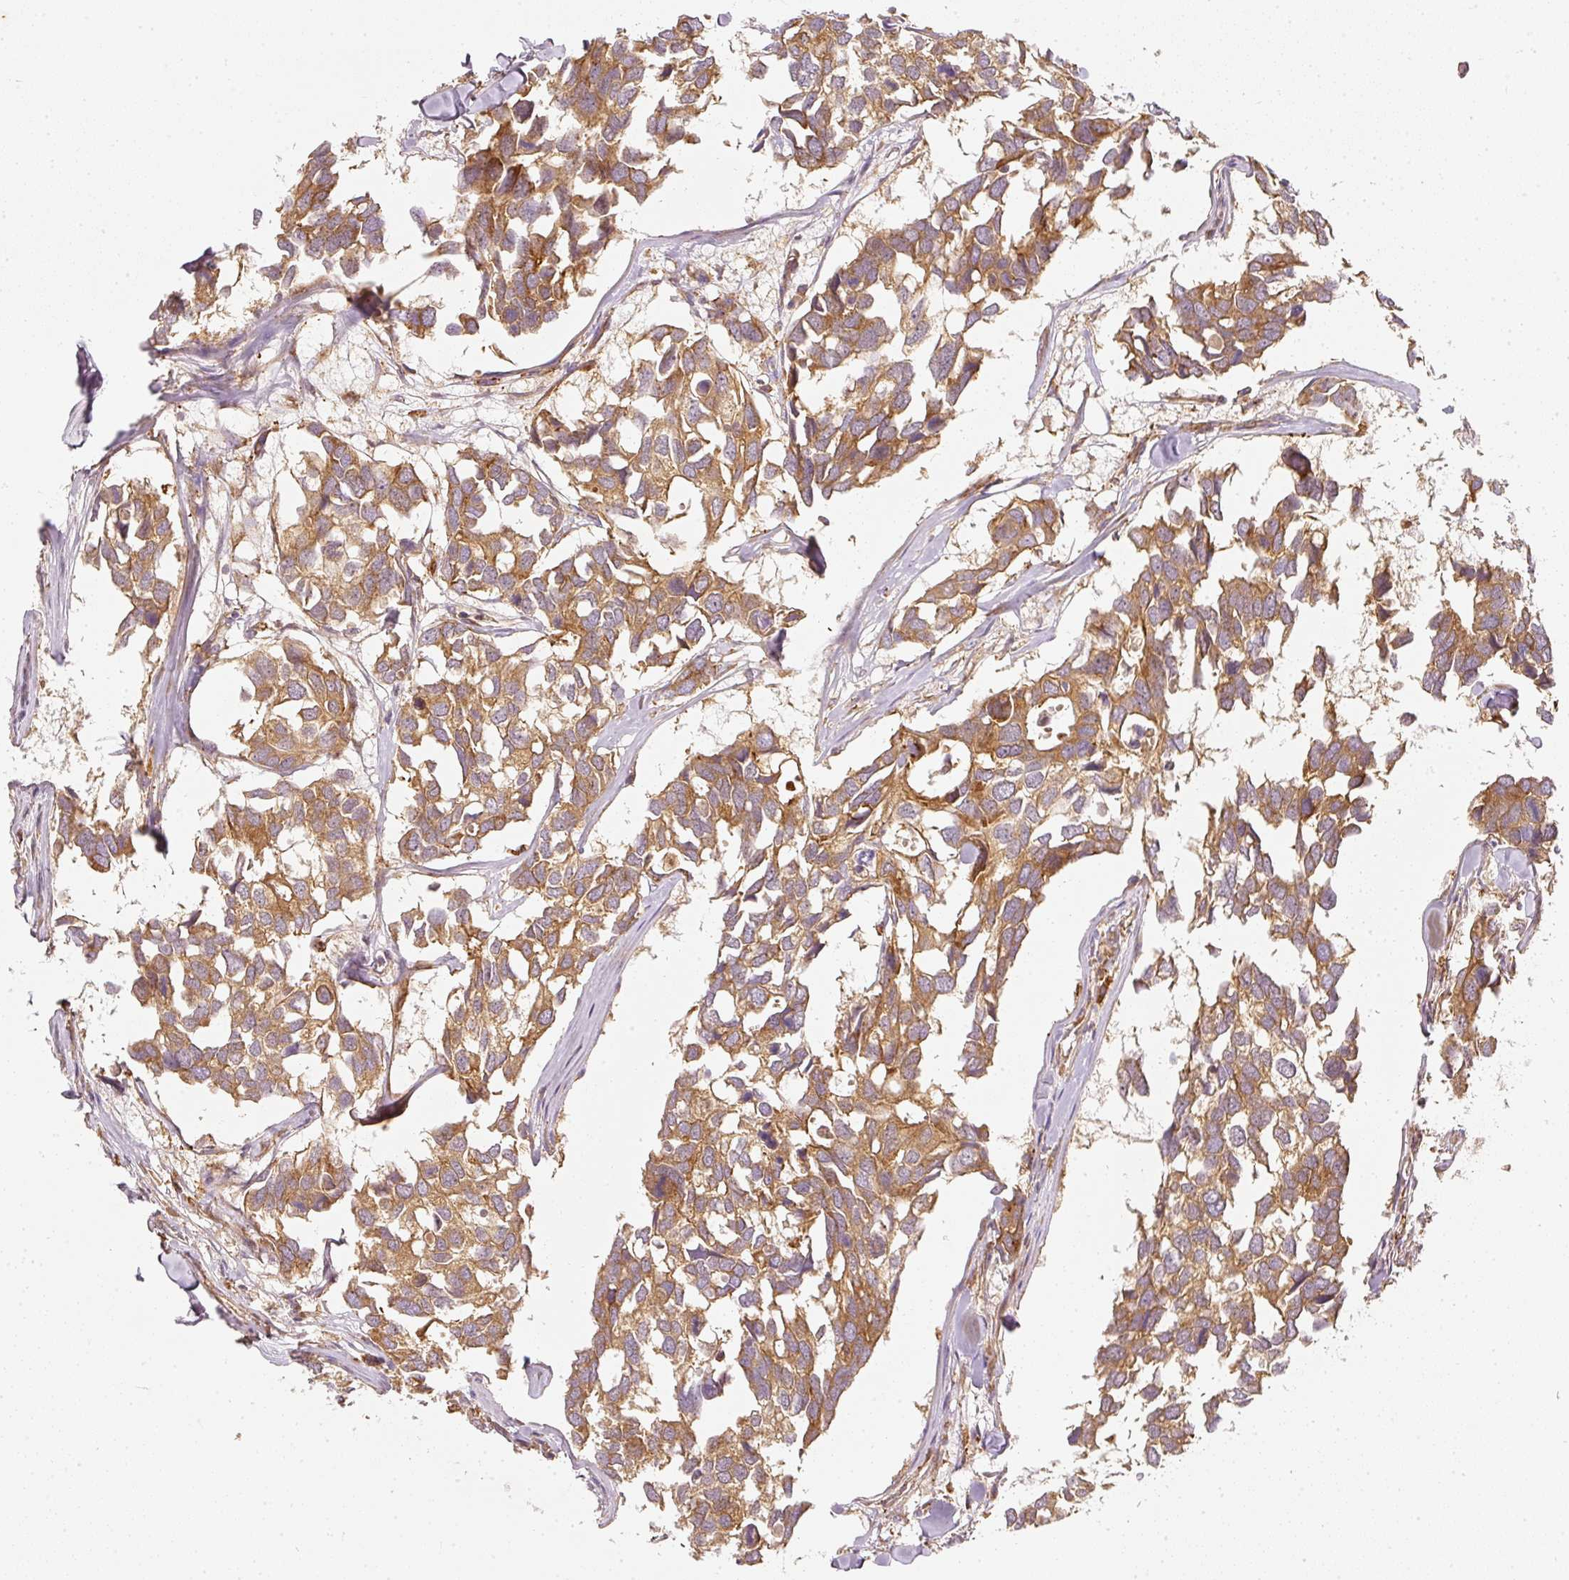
{"staining": {"intensity": "moderate", "quantity": ">75%", "location": "cytoplasmic/membranous"}, "tissue": "breast cancer", "cell_type": "Tumor cells", "image_type": "cancer", "snomed": [{"axis": "morphology", "description": "Duct carcinoma"}, {"axis": "topography", "description": "Breast"}], "caption": "Immunohistochemical staining of invasive ductal carcinoma (breast) displays medium levels of moderate cytoplasmic/membranous protein positivity in about >75% of tumor cells. The staining was performed using DAB, with brown indicating positive protein expression. Nuclei are stained blue with hematoxylin.", "gene": "ZNF580", "patient": {"sex": "female", "age": 83}}